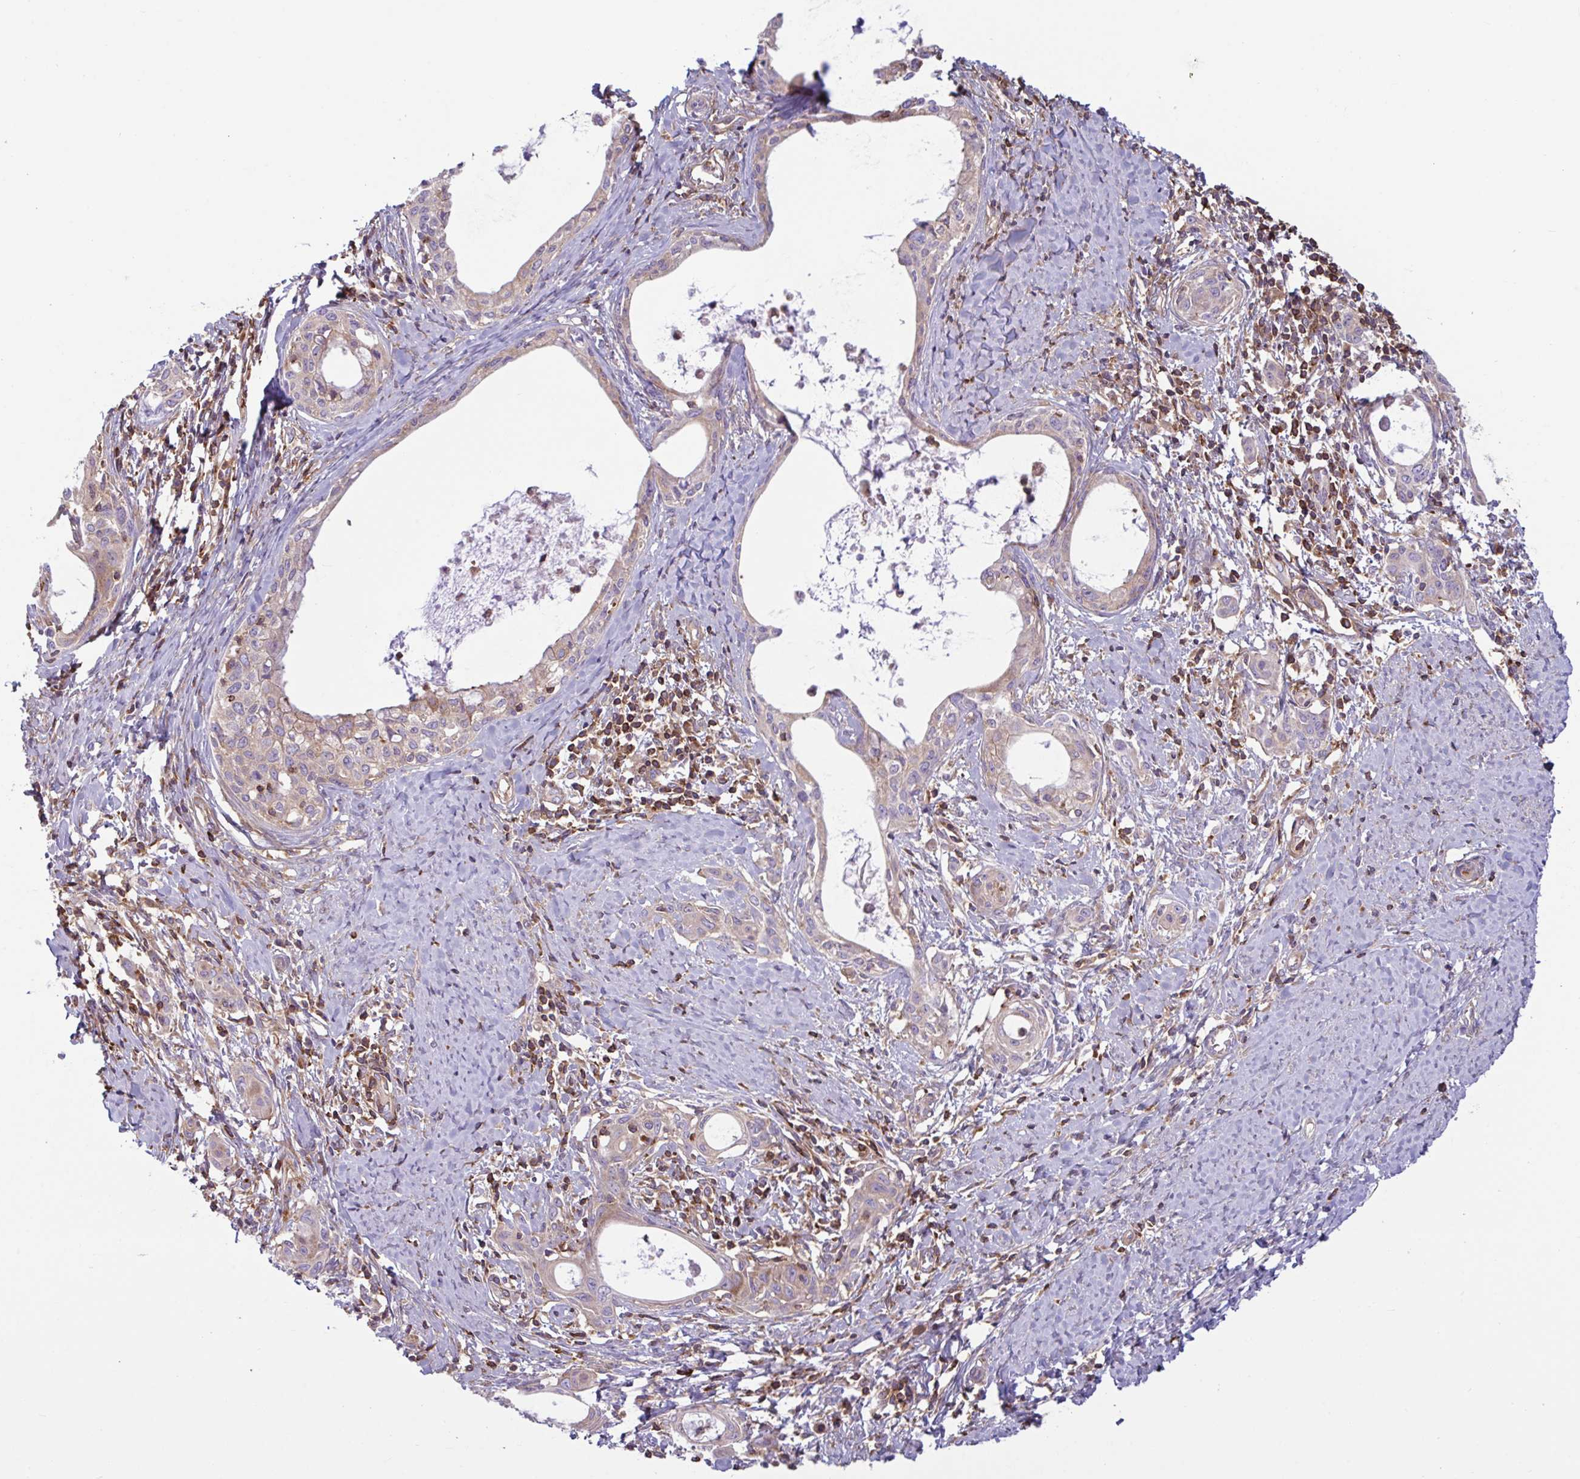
{"staining": {"intensity": "weak", "quantity": "25%-75%", "location": "cytoplasmic/membranous"}, "tissue": "cervical cancer", "cell_type": "Tumor cells", "image_type": "cancer", "snomed": [{"axis": "morphology", "description": "Squamous cell carcinoma, NOS"}, {"axis": "morphology", "description": "Adenocarcinoma, NOS"}, {"axis": "topography", "description": "Cervix"}], "caption": "Weak cytoplasmic/membranous staining is seen in approximately 25%-75% of tumor cells in cervical cancer. The staining was performed using DAB (3,3'-diaminobenzidine) to visualize the protein expression in brown, while the nuclei were stained in blue with hematoxylin (Magnification: 20x).", "gene": "TSC22D3", "patient": {"sex": "female", "age": 52}}